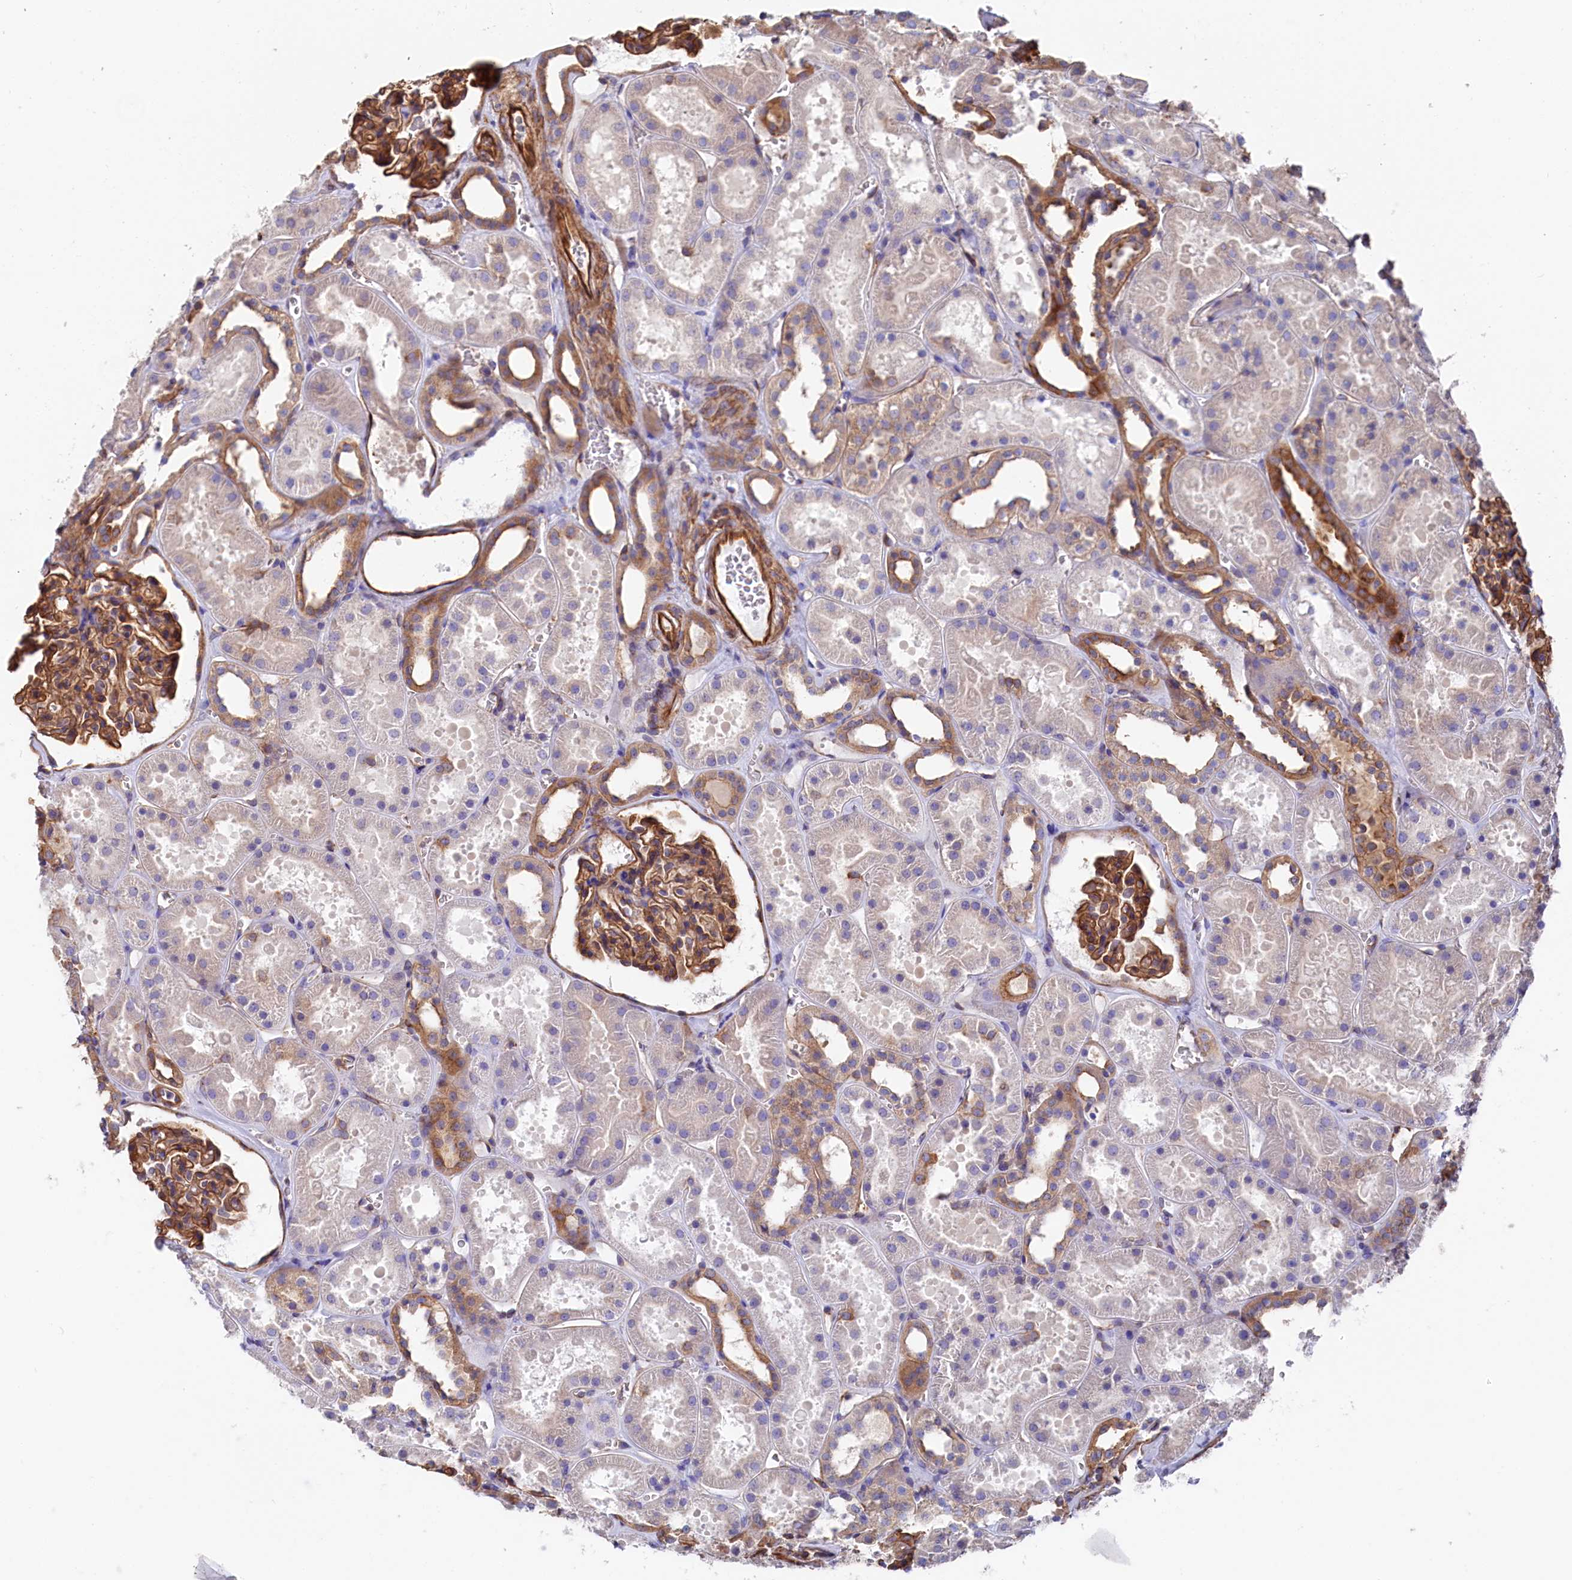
{"staining": {"intensity": "strong", "quantity": ">75%", "location": "cytoplasmic/membranous"}, "tissue": "kidney", "cell_type": "Cells in glomeruli", "image_type": "normal", "snomed": [{"axis": "morphology", "description": "Normal tissue, NOS"}, {"axis": "topography", "description": "Kidney"}], "caption": "DAB immunohistochemical staining of unremarkable kidney reveals strong cytoplasmic/membranous protein staining in approximately >75% of cells in glomeruli.", "gene": "TNKS1BP1", "patient": {"sex": "female", "age": 41}}